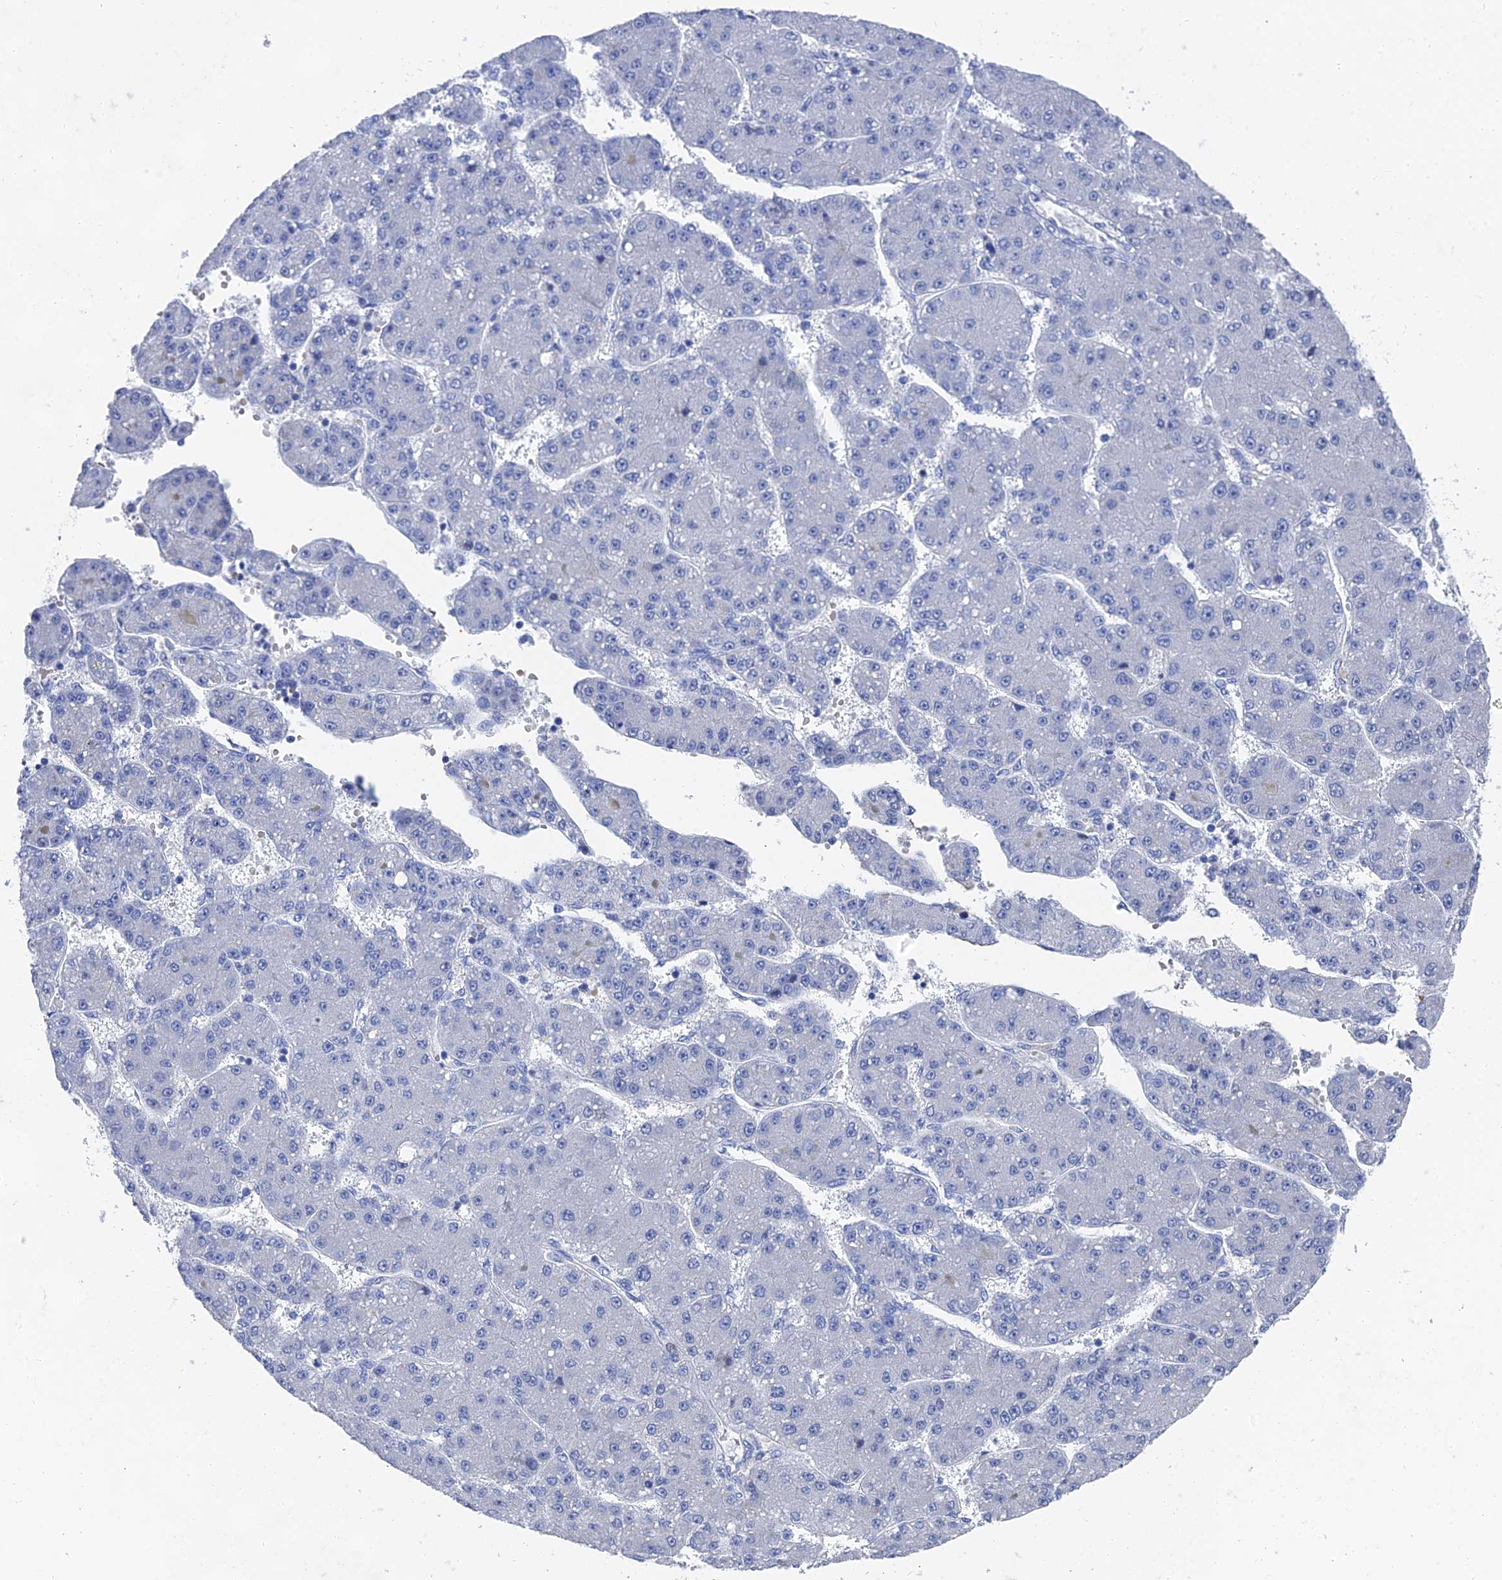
{"staining": {"intensity": "negative", "quantity": "none", "location": "none"}, "tissue": "liver cancer", "cell_type": "Tumor cells", "image_type": "cancer", "snomed": [{"axis": "morphology", "description": "Carcinoma, Hepatocellular, NOS"}, {"axis": "topography", "description": "Liver"}], "caption": "A photomicrograph of human liver hepatocellular carcinoma is negative for staining in tumor cells. (DAB (3,3'-diaminobenzidine) immunohistochemistry (IHC), high magnification).", "gene": "GFAP", "patient": {"sex": "male", "age": 67}}